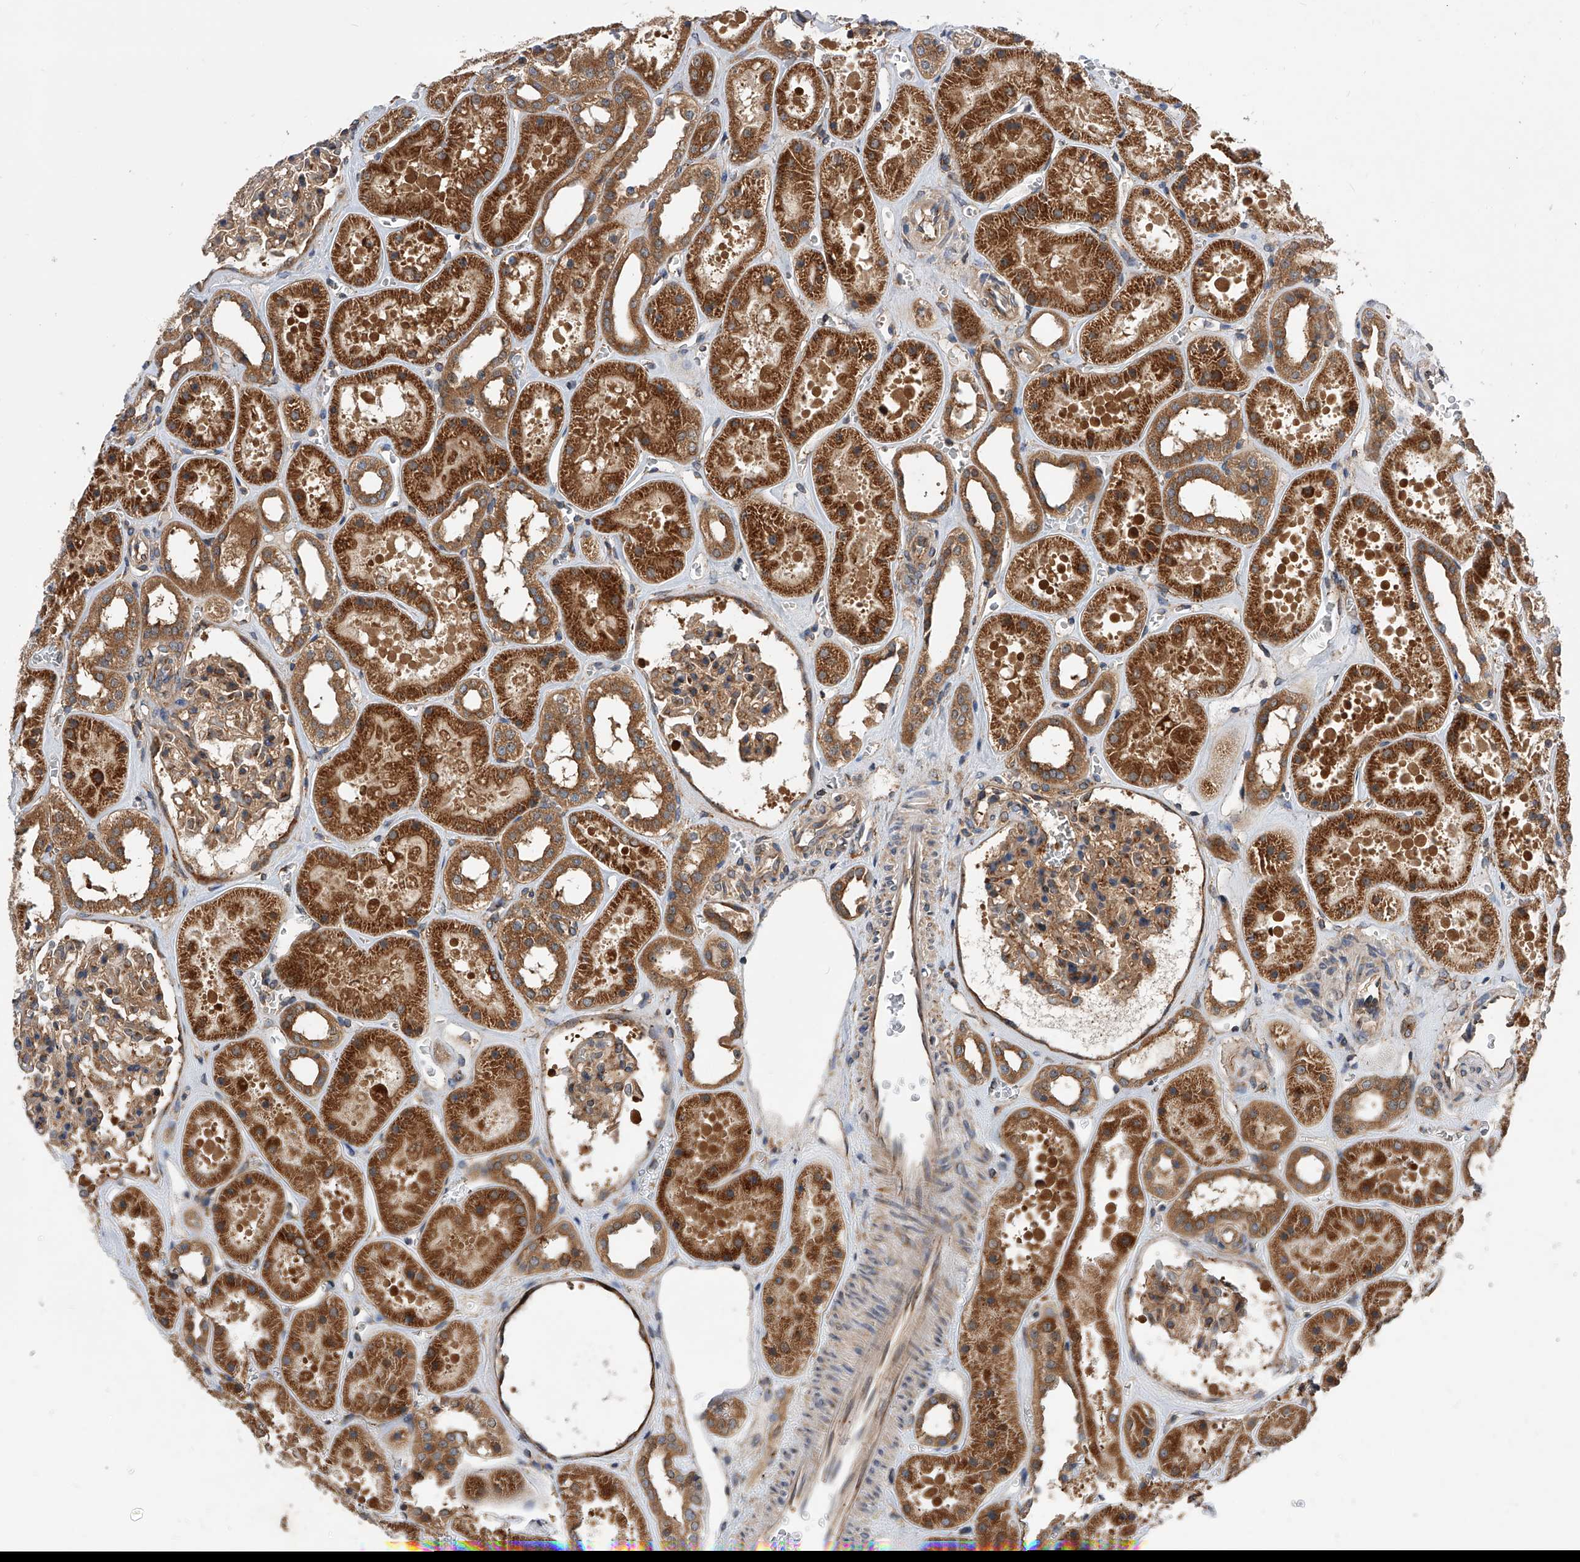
{"staining": {"intensity": "moderate", "quantity": ">75%", "location": "cytoplasmic/membranous"}, "tissue": "kidney", "cell_type": "Cells in glomeruli", "image_type": "normal", "snomed": [{"axis": "morphology", "description": "Normal tissue, NOS"}, {"axis": "topography", "description": "Kidney"}], "caption": "Moderate cytoplasmic/membranous staining is appreciated in about >75% of cells in glomeruli in benign kidney. The protein is stained brown, and the nuclei are stained in blue (DAB IHC with brightfield microscopy, high magnification).", "gene": "CFAP410", "patient": {"sex": "female", "age": 41}}